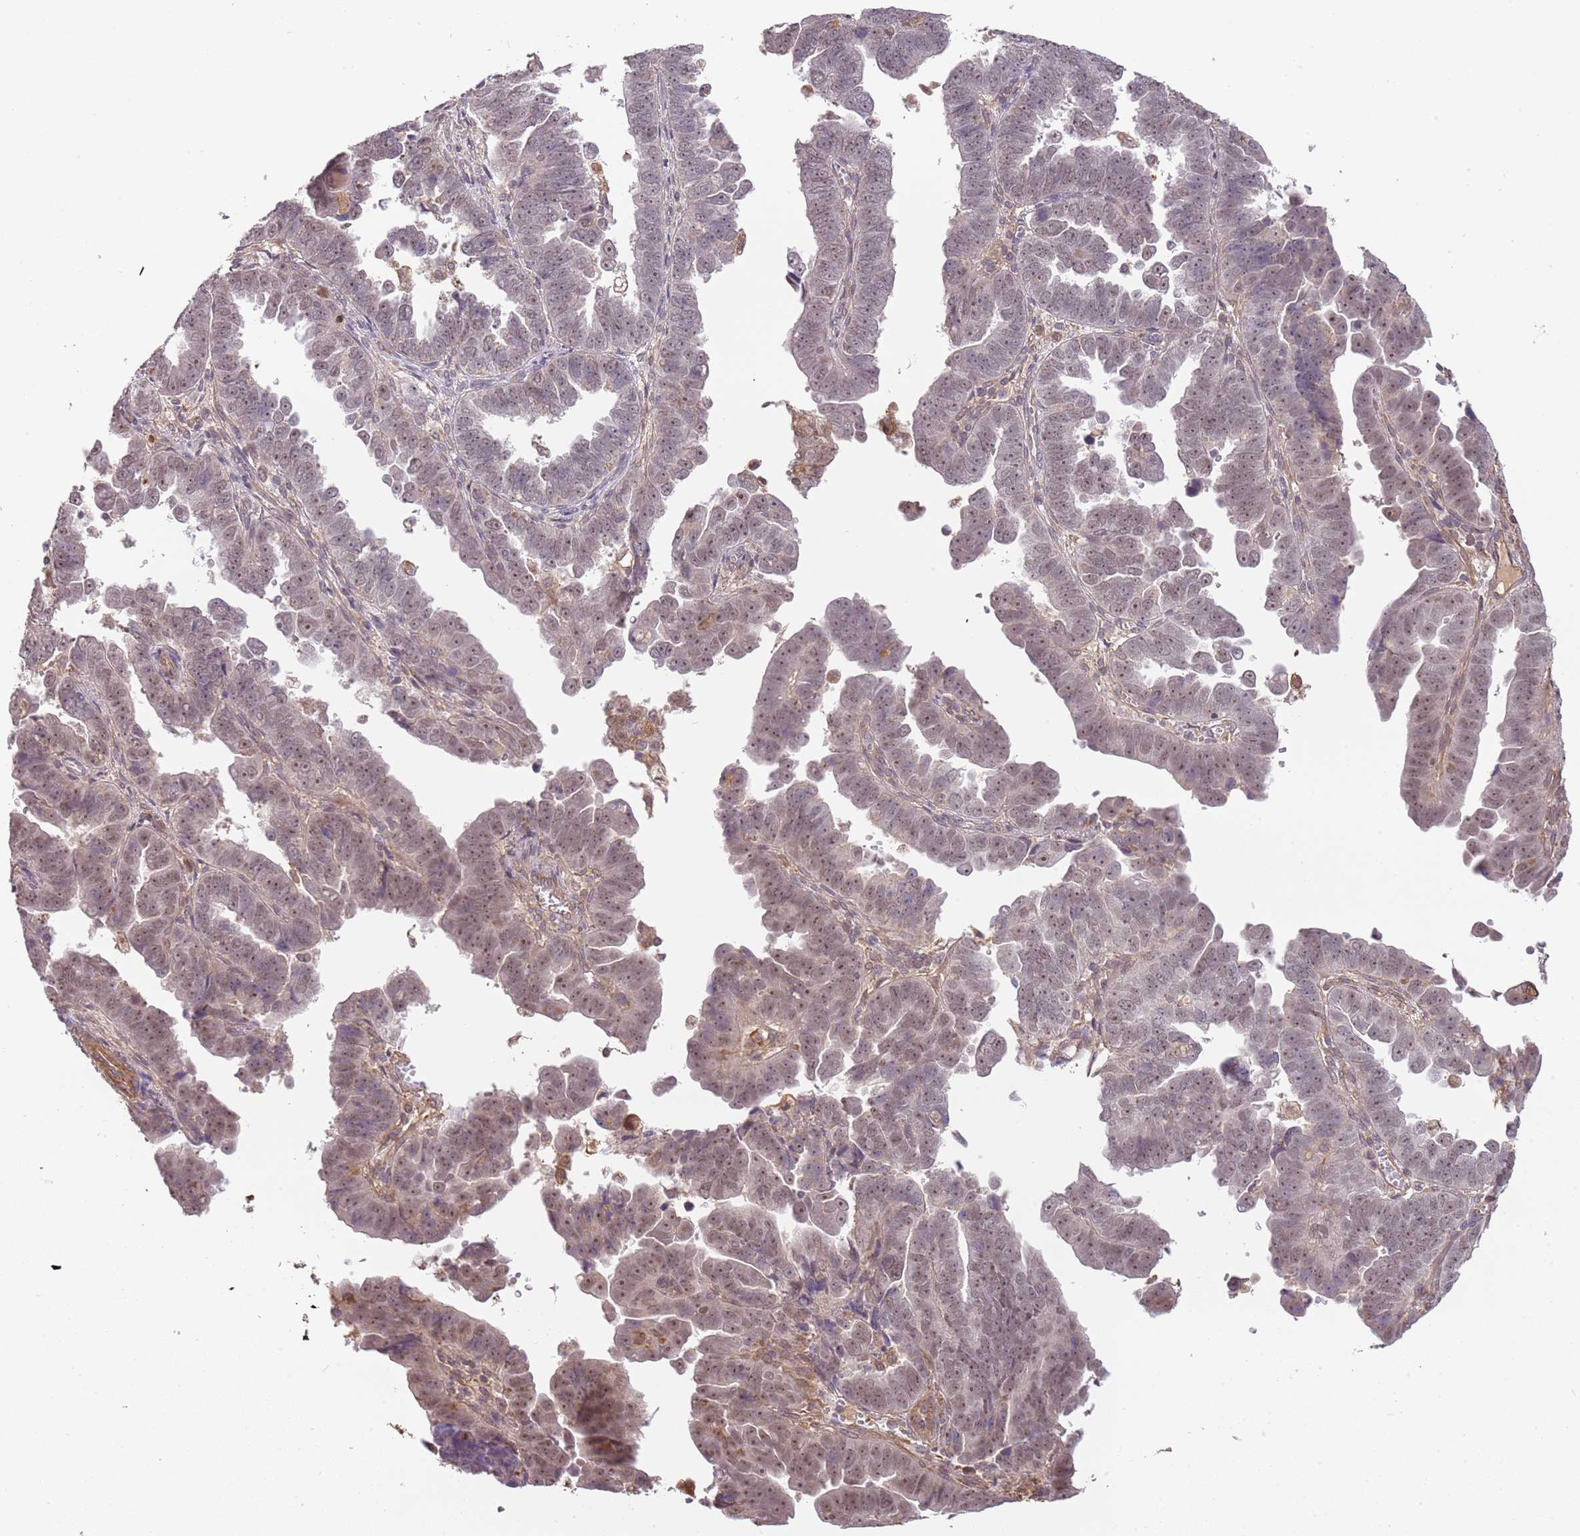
{"staining": {"intensity": "weak", "quantity": "25%-75%", "location": "nuclear"}, "tissue": "endometrial cancer", "cell_type": "Tumor cells", "image_type": "cancer", "snomed": [{"axis": "morphology", "description": "Adenocarcinoma, NOS"}, {"axis": "topography", "description": "Endometrium"}], "caption": "Immunohistochemistry of adenocarcinoma (endometrial) demonstrates low levels of weak nuclear positivity in approximately 25%-75% of tumor cells. The protein of interest is shown in brown color, while the nuclei are stained blue.", "gene": "SURF2", "patient": {"sex": "female", "age": 75}}